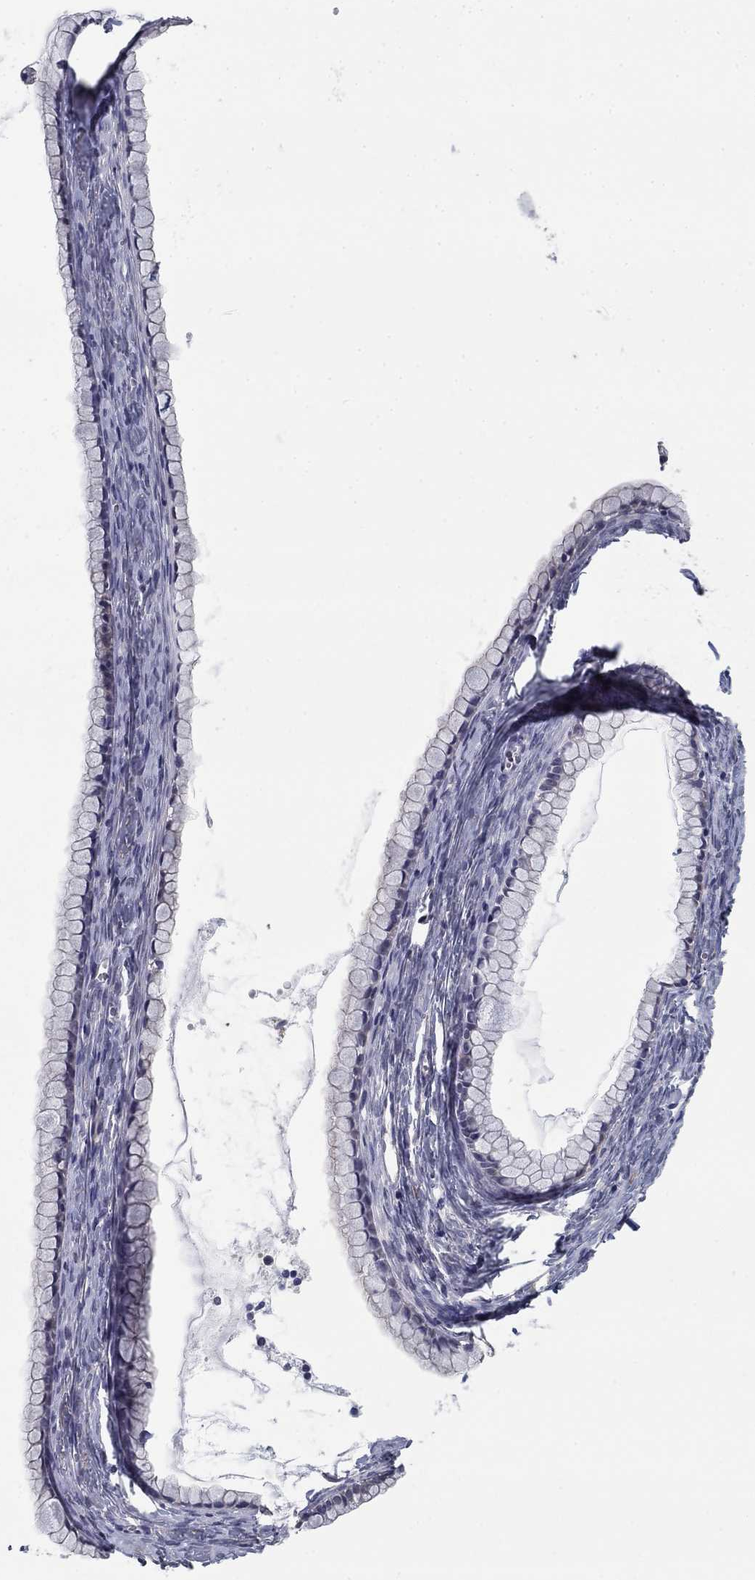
{"staining": {"intensity": "negative", "quantity": "none", "location": "none"}, "tissue": "ovarian cancer", "cell_type": "Tumor cells", "image_type": "cancer", "snomed": [{"axis": "morphology", "description": "Cystadenocarcinoma, mucinous, NOS"}, {"axis": "topography", "description": "Ovary"}], "caption": "This photomicrograph is of ovarian cancer stained with immunohistochemistry (IHC) to label a protein in brown with the nuclei are counter-stained blue. There is no expression in tumor cells.", "gene": "GRK7", "patient": {"sex": "female", "age": 41}}